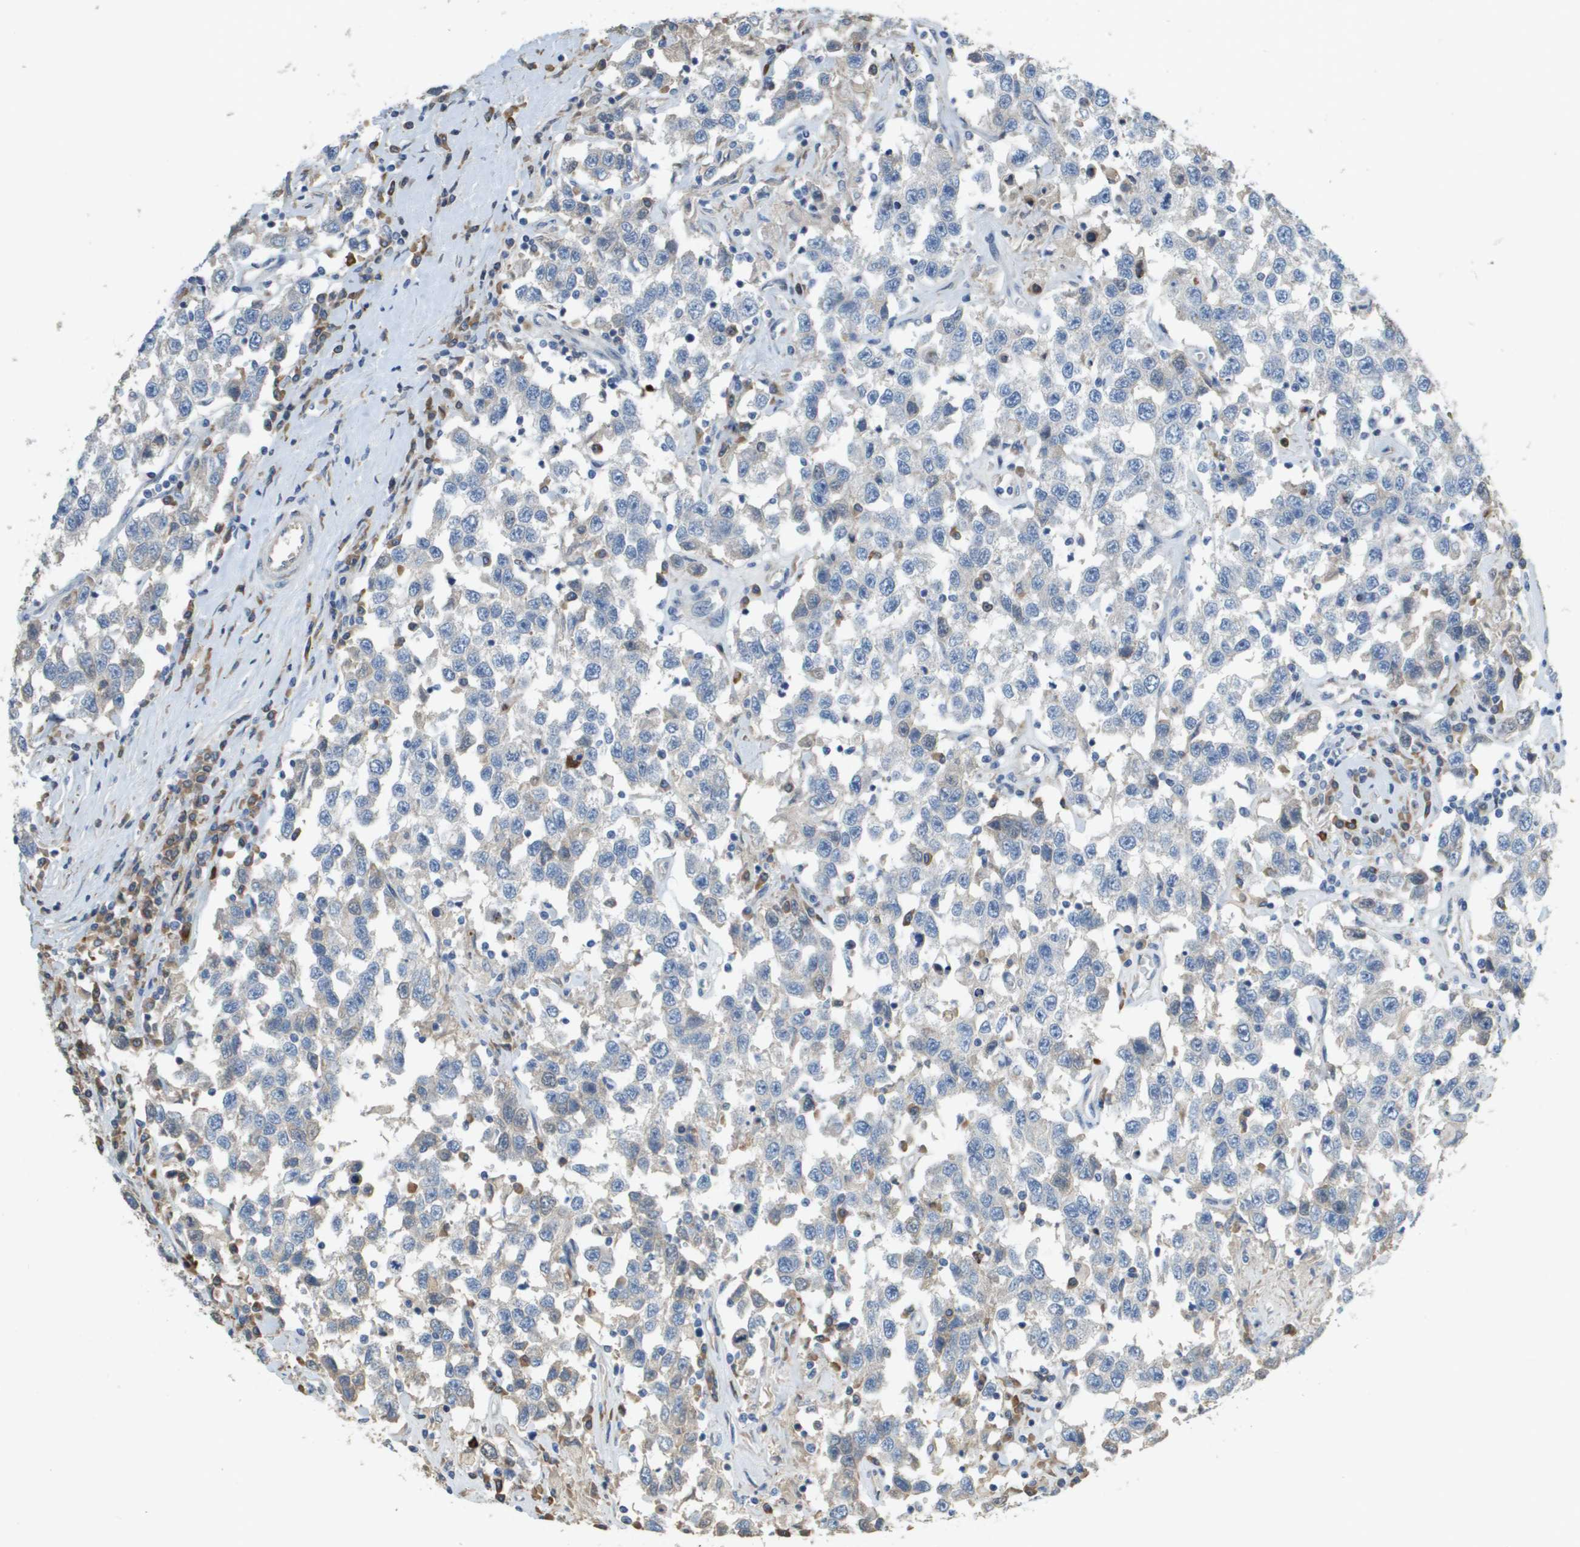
{"staining": {"intensity": "negative", "quantity": "none", "location": "none"}, "tissue": "testis cancer", "cell_type": "Tumor cells", "image_type": "cancer", "snomed": [{"axis": "morphology", "description": "Seminoma, NOS"}, {"axis": "topography", "description": "Testis"}], "caption": "This is a histopathology image of immunohistochemistry staining of testis cancer, which shows no staining in tumor cells. (Stains: DAB (3,3'-diaminobenzidine) immunohistochemistry with hematoxylin counter stain, Microscopy: brightfield microscopy at high magnification).", "gene": "CASP10", "patient": {"sex": "male", "age": 41}}